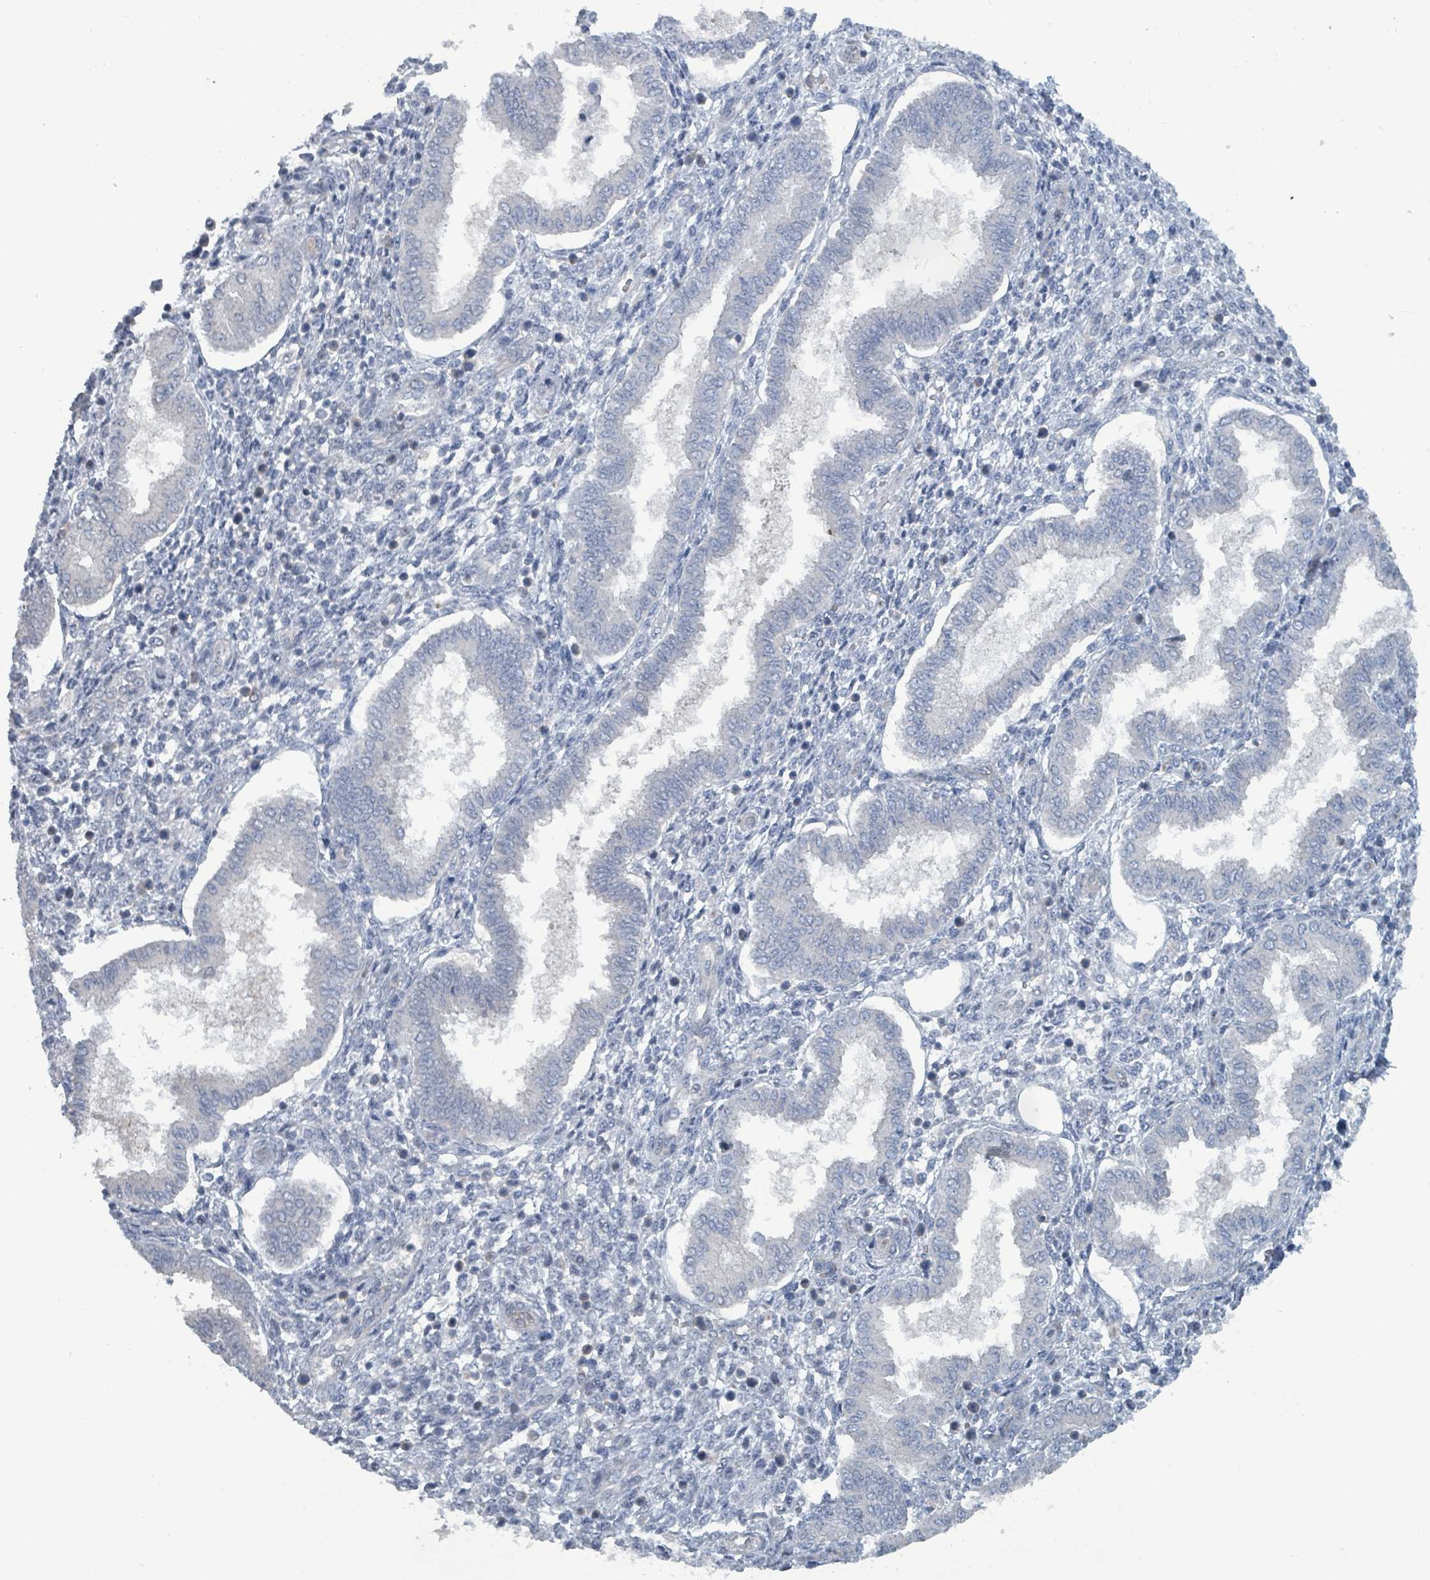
{"staining": {"intensity": "negative", "quantity": "none", "location": "none"}, "tissue": "endometrium", "cell_type": "Cells in endometrial stroma", "image_type": "normal", "snomed": [{"axis": "morphology", "description": "Normal tissue, NOS"}, {"axis": "topography", "description": "Endometrium"}], "caption": "Histopathology image shows no protein expression in cells in endometrial stroma of unremarkable endometrium. Nuclei are stained in blue.", "gene": "BIVM", "patient": {"sex": "female", "age": 24}}